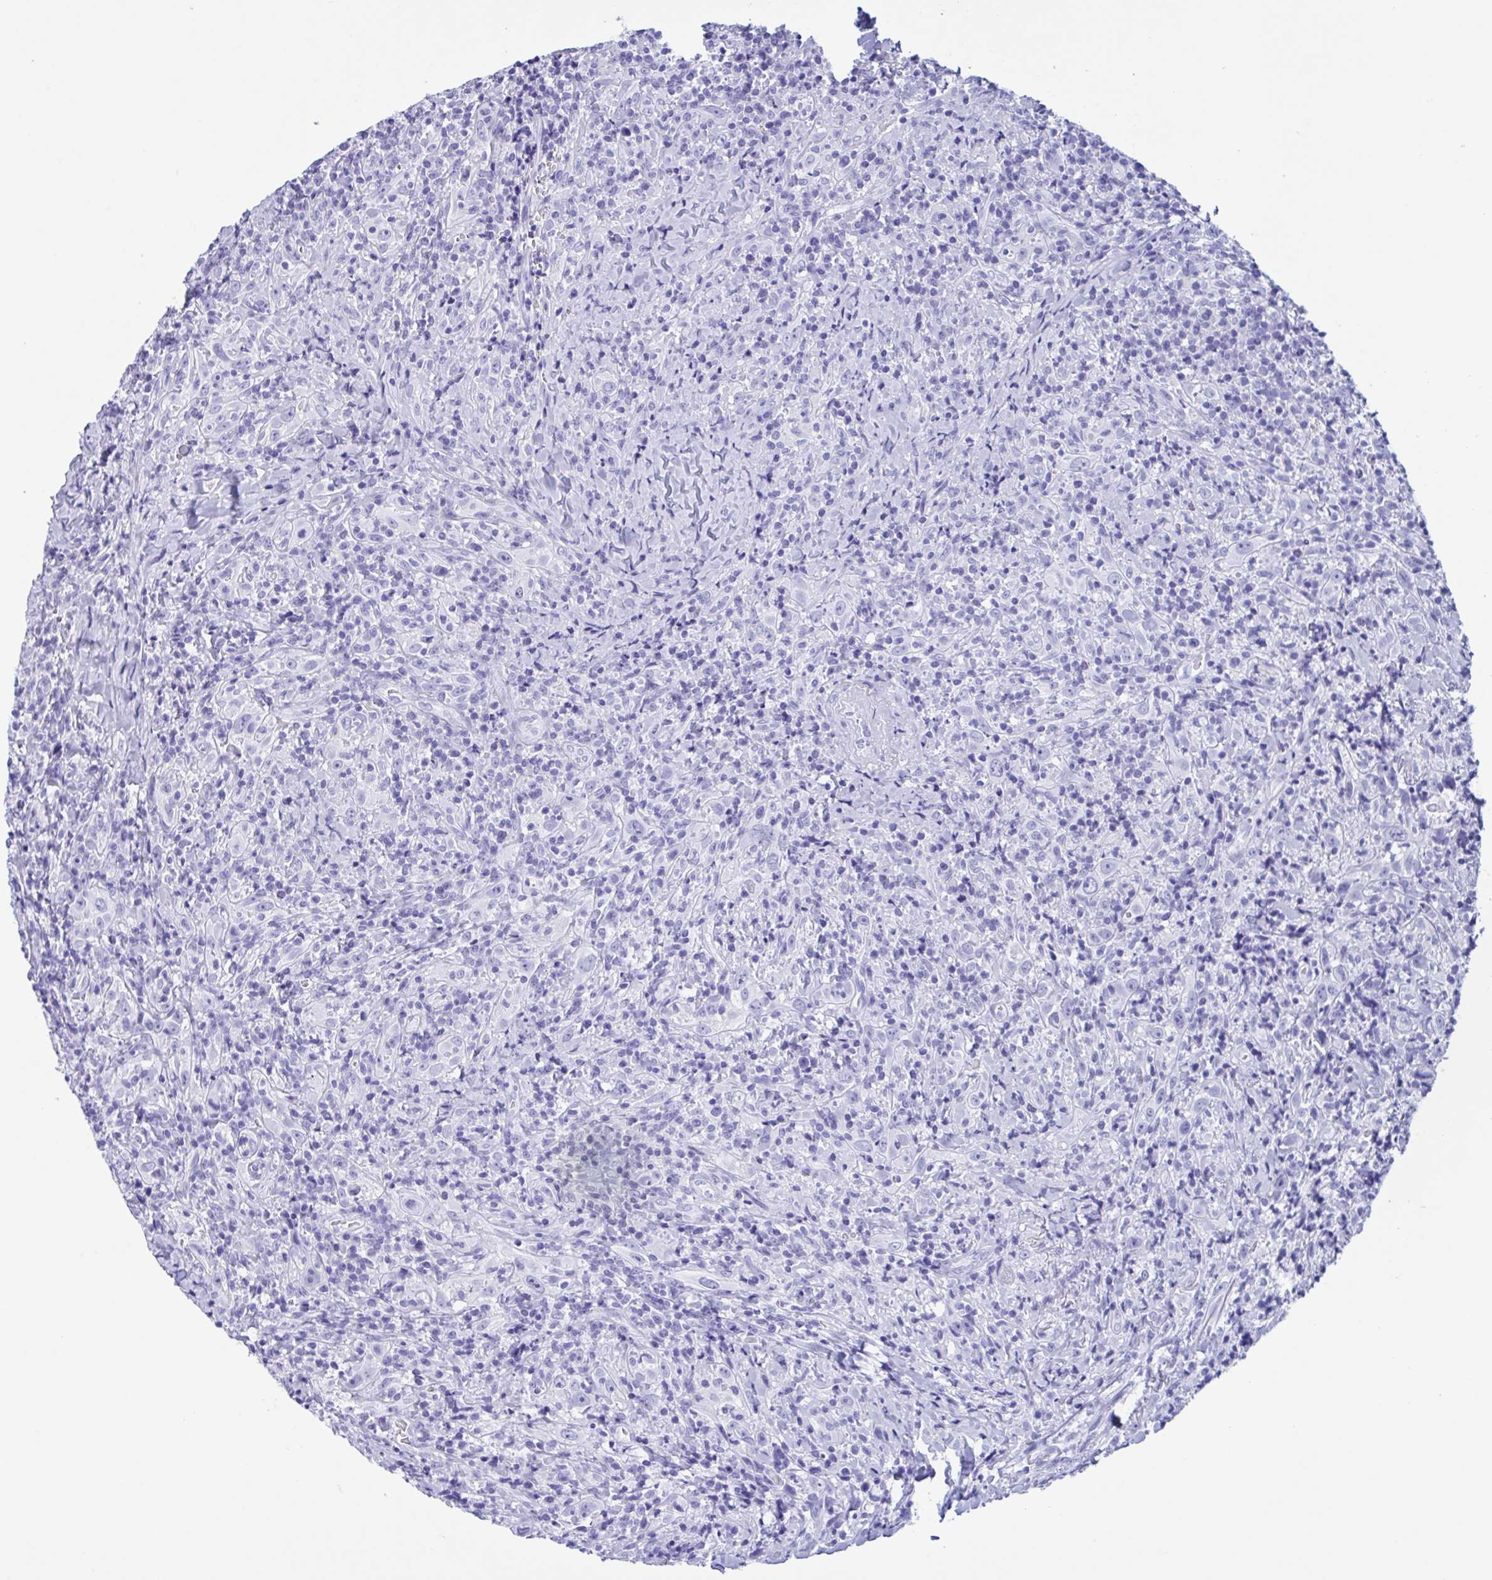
{"staining": {"intensity": "negative", "quantity": "none", "location": "none"}, "tissue": "head and neck cancer", "cell_type": "Tumor cells", "image_type": "cancer", "snomed": [{"axis": "morphology", "description": "Squamous cell carcinoma, NOS"}, {"axis": "topography", "description": "Head-Neck"}], "caption": "A photomicrograph of head and neck cancer stained for a protein reveals no brown staining in tumor cells.", "gene": "ZNF850", "patient": {"sex": "female", "age": 95}}